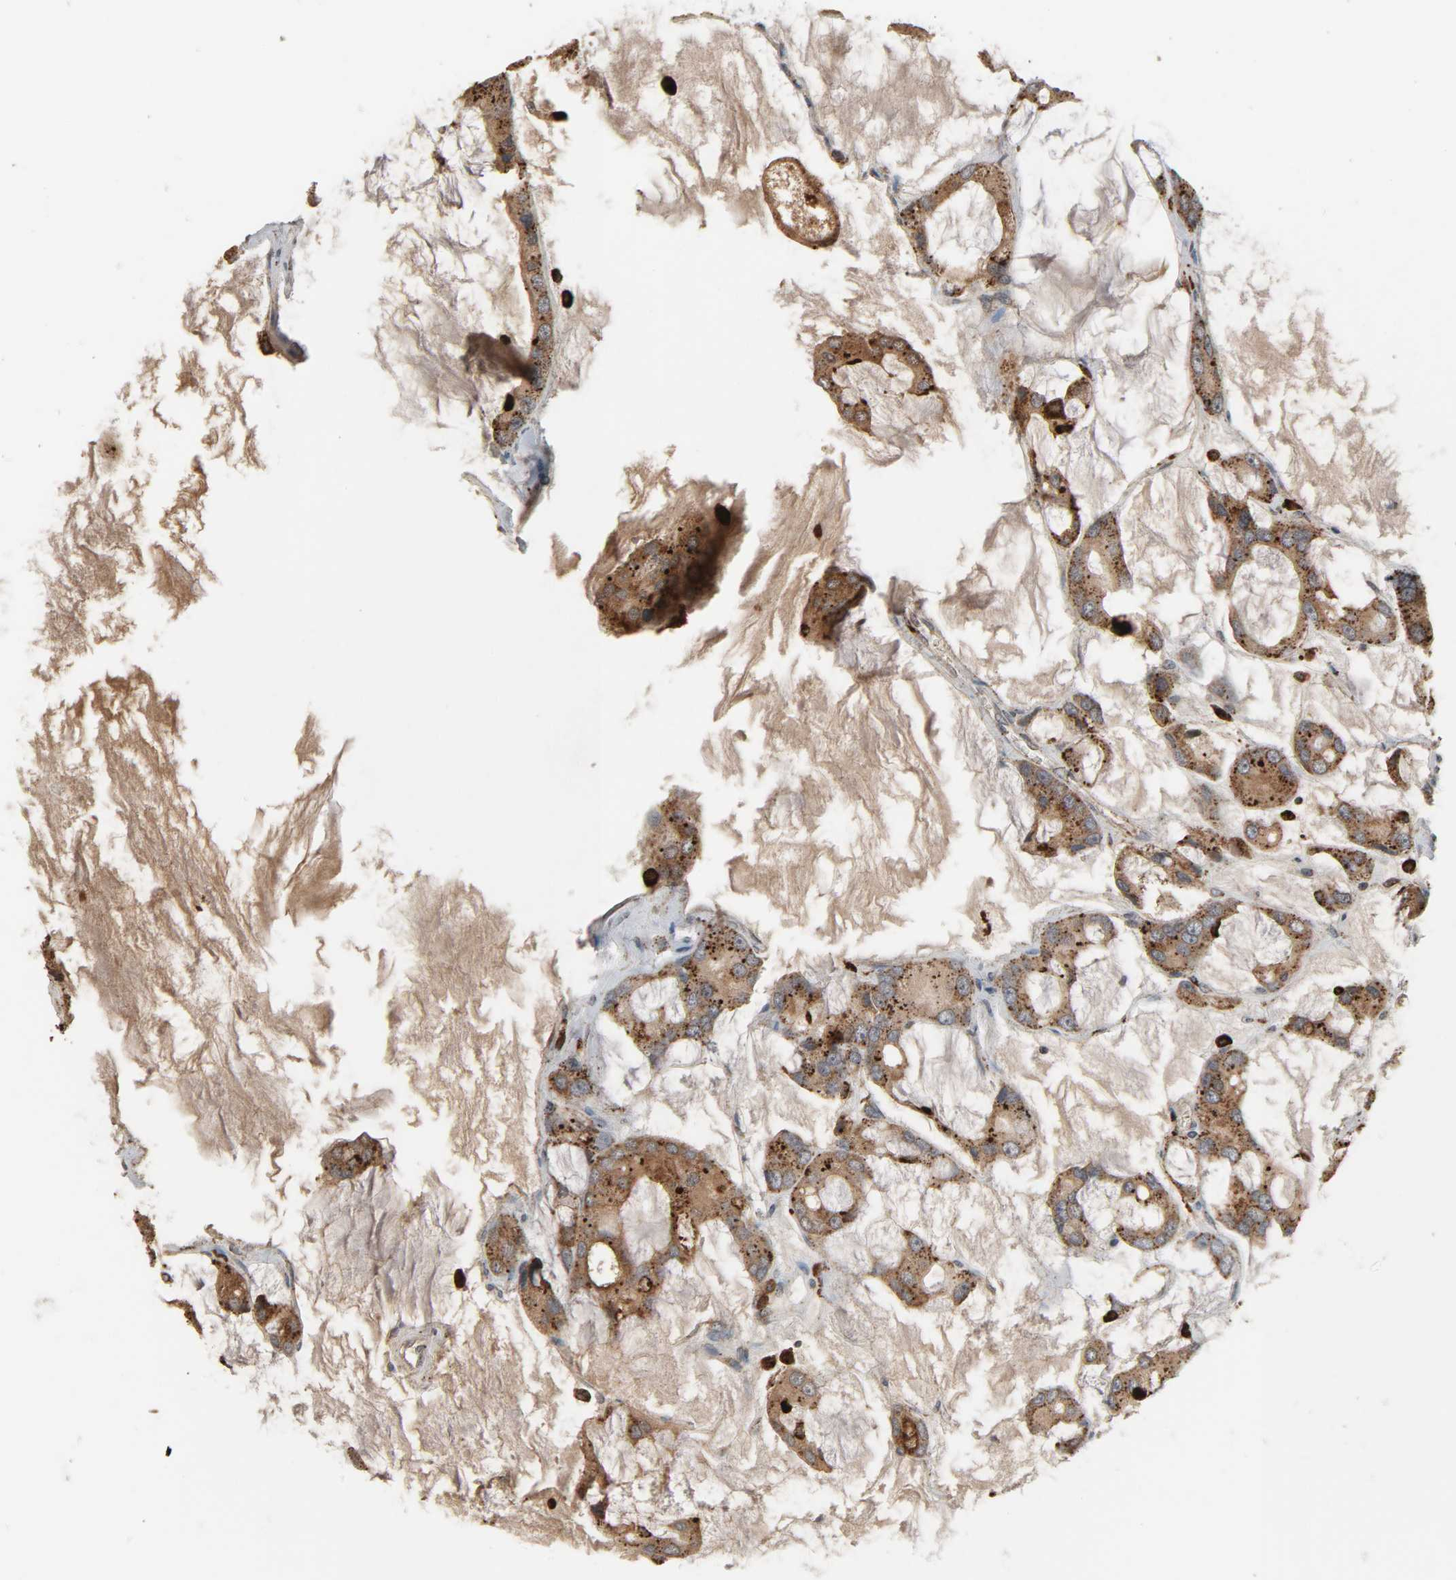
{"staining": {"intensity": "strong", "quantity": ">75%", "location": "cytoplasmic/membranous"}, "tissue": "prostate cancer", "cell_type": "Tumor cells", "image_type": "cancer", "snomed": [{"axis": "morphology", "description": "Adenocarcinoma, High grade"}, {"axis": "topography", "description": "Prostate"}], "caption": "Adenocarcinoma (high-grade) (prostate) tissue displays strong cytoplasmic/membranous positivity in approximately >75% of tumor cells, visualized by immunohistochemistry.", "gene": "PSAP", "patient": {"sex": "male", "age": 67}}